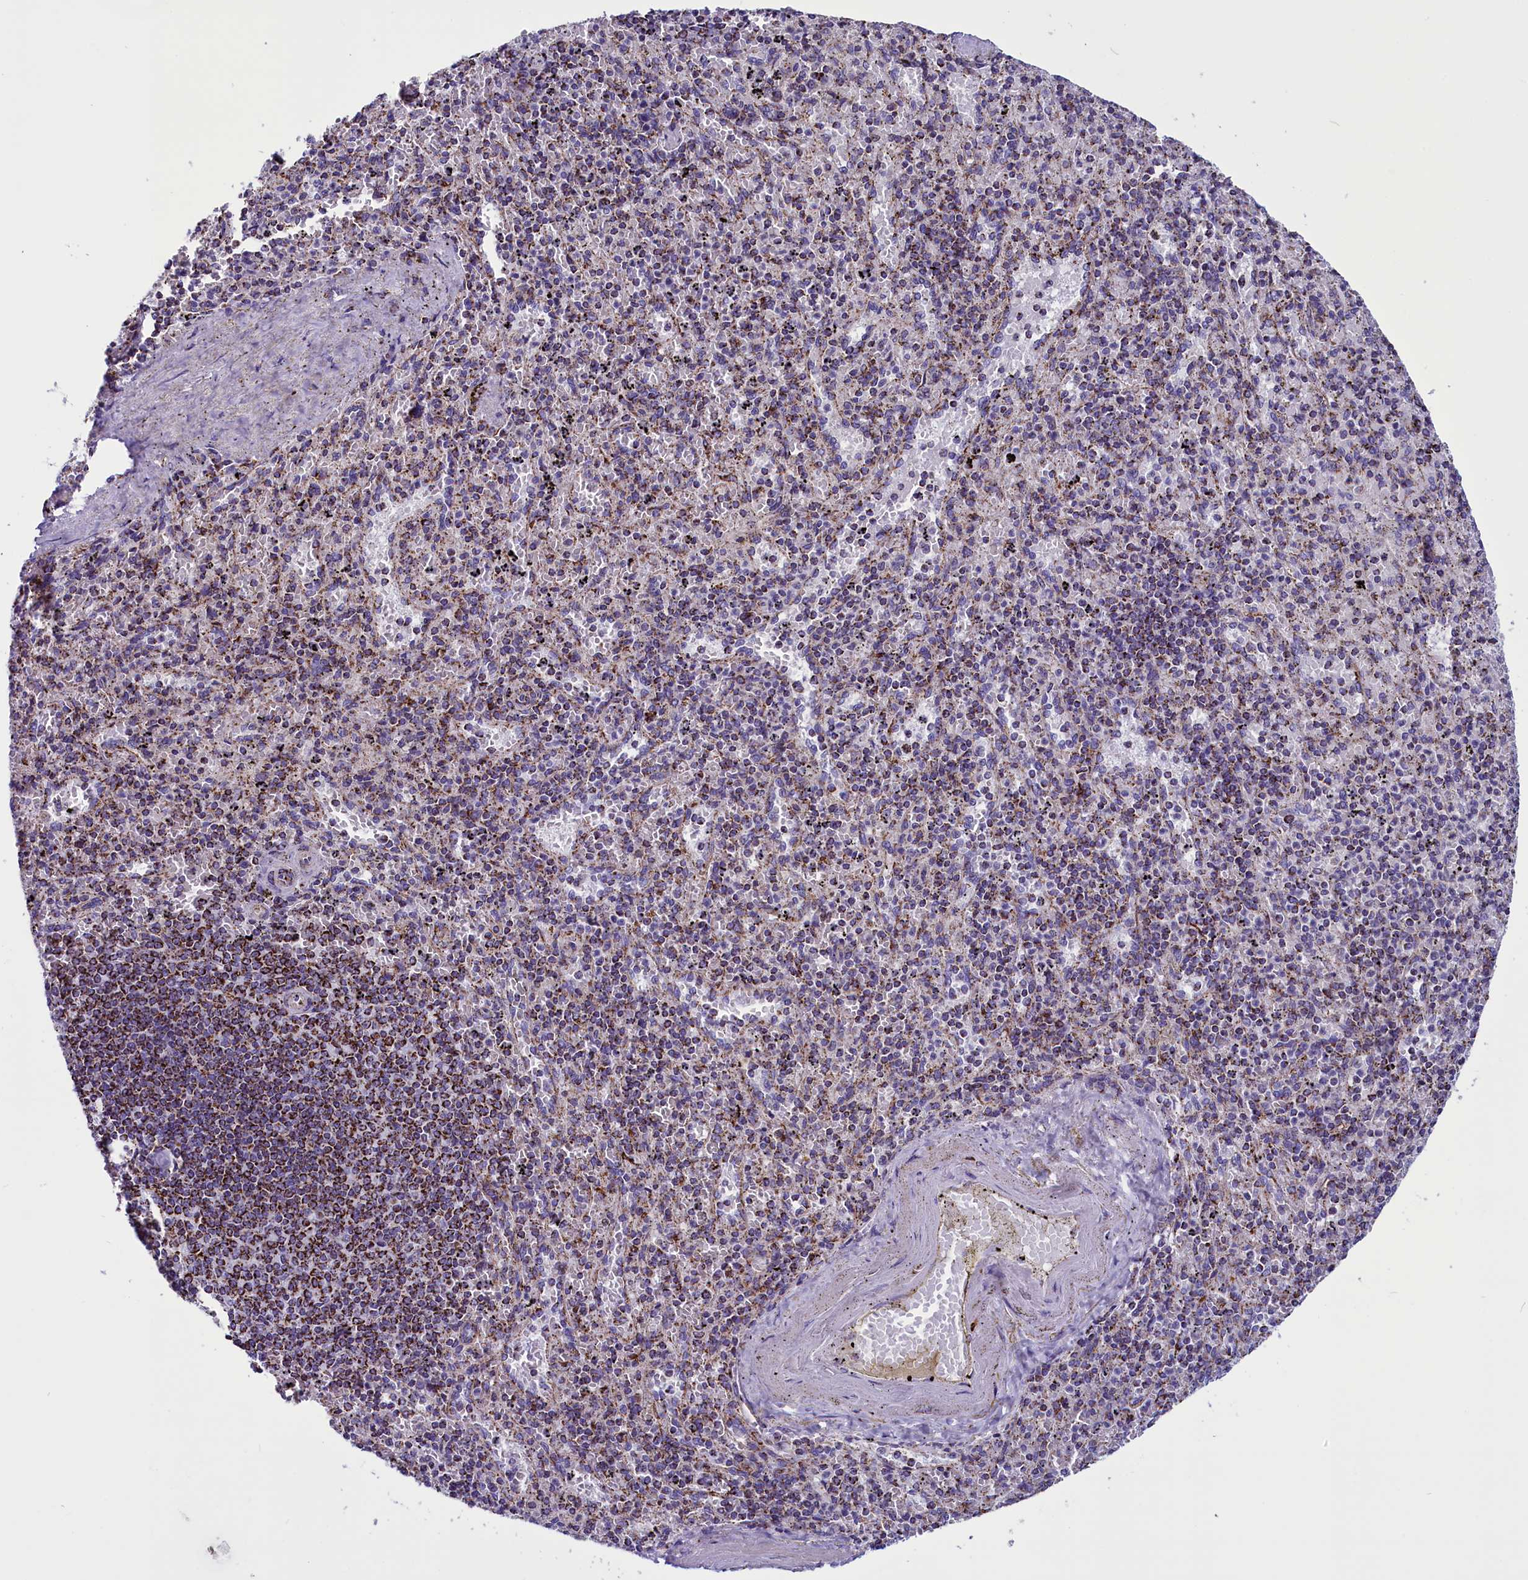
{"staining": {"intensity": "moderate", "quantity": "25%-75%", "location": "cytoplasmic/membranous"}, "tissue": "spleen", "cell_type": "Cells in red pulp", "image_type": "normal", "snomed": [{"axis": "morphology", "description": "Normal tissue, NOS"}, {"axis": "topography", "description": "Spleen"}], "caption": "Brown immunohistochemical staining in unremarkable human spleen displays moderate cytoplasmic/membranous positivity in about 25%-75% of cells in red pulp. The staining was performed using DAB to visualize the protein expression in brown, while the nuclei were stained in blue with hematoxylin (Magnification: 20x).", "gene": "ICA1L", "patient": {"sex": "male", "age": 82}}